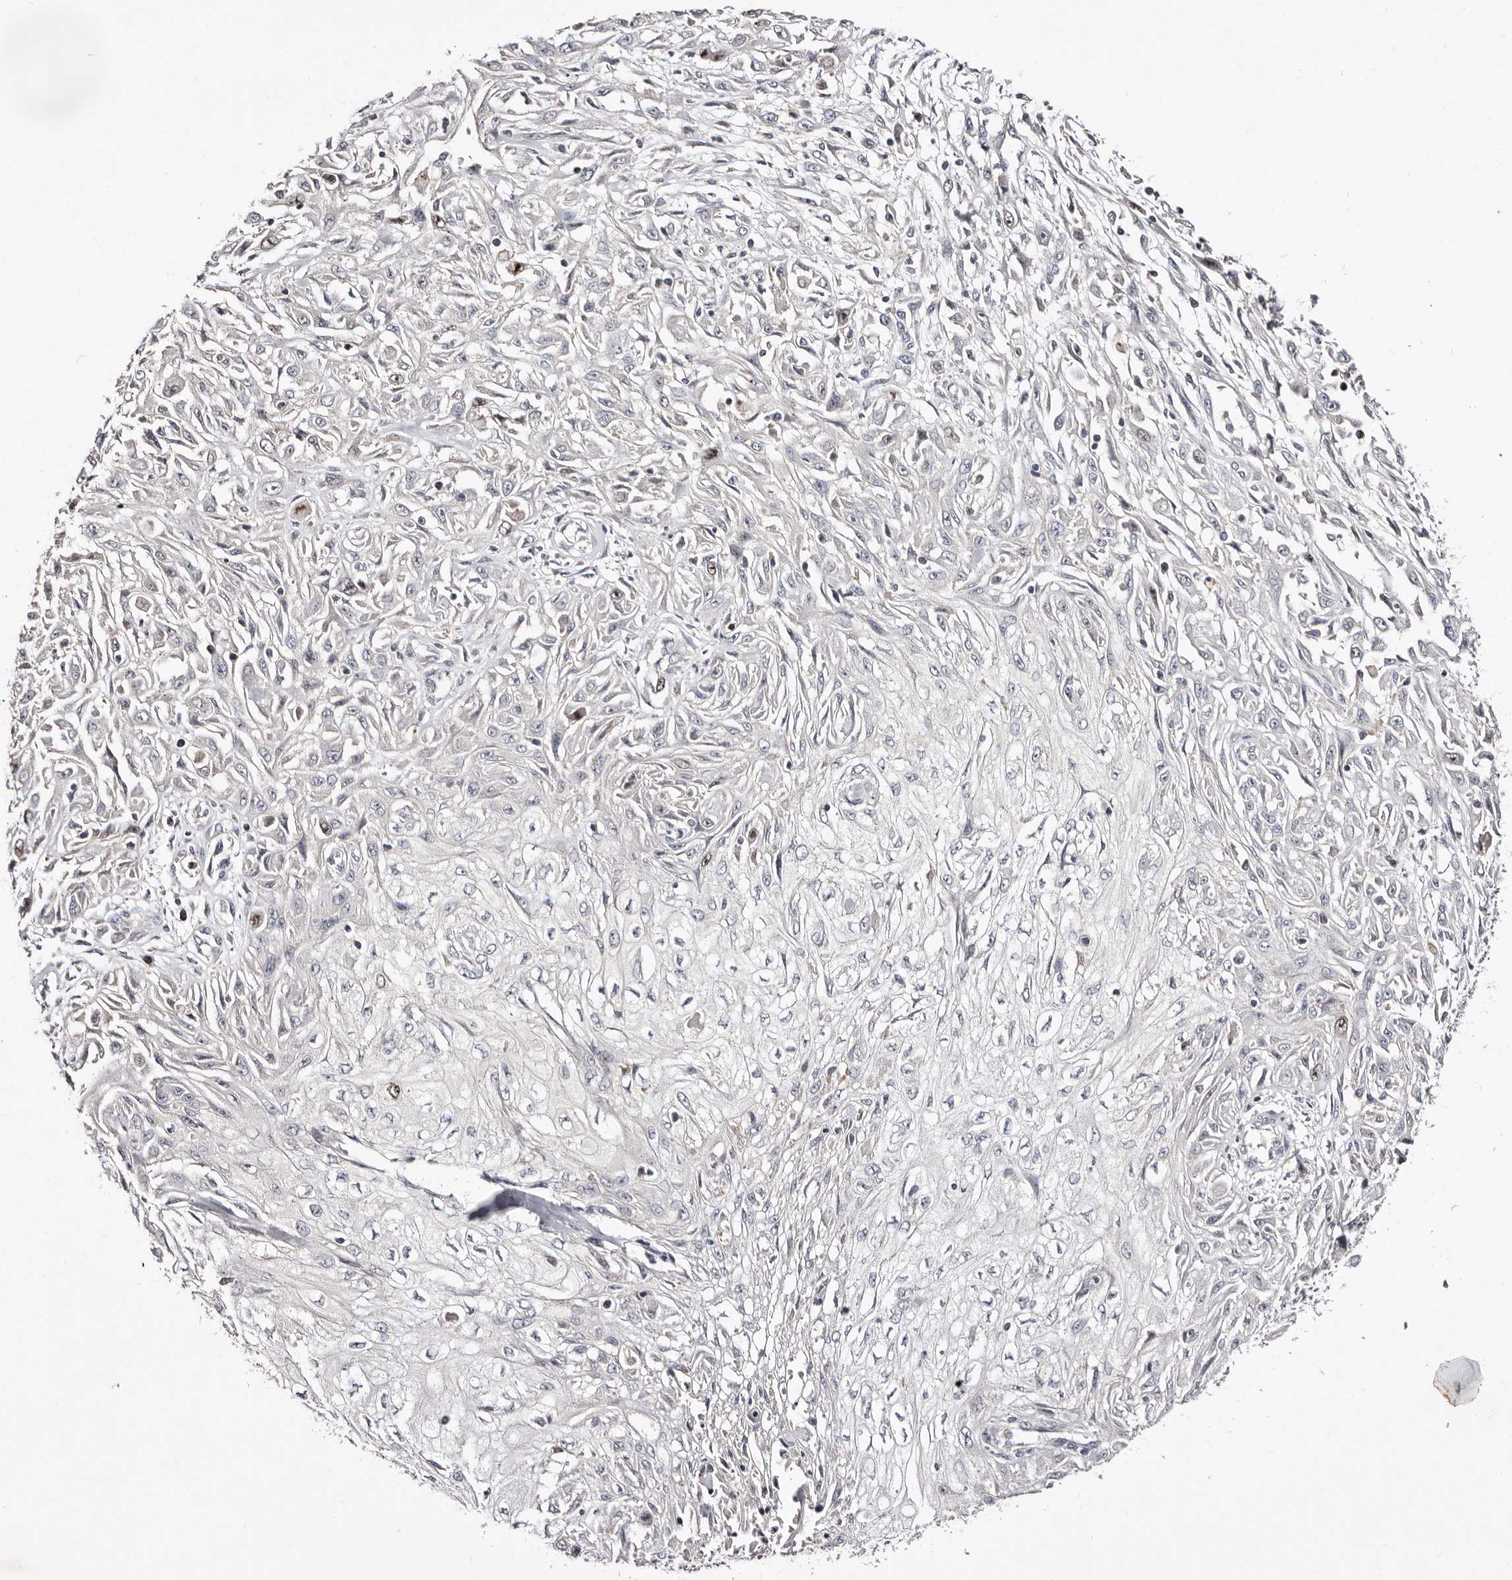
{"staining": {"intensity": "negative", "quantity": "none", "location": "none"}, "tissue": "skin cancer", "cell_type": "Tumor cells", "image_type": "cancer", "snomed": [{"axis": "morphology", "description": "Squamous cell carcinoma, NOS"}, {"axis": "morphology", "description": "Squamous cell carcinoma, metastatic, NOS"}, {"axis": "topography", "description": "Skin"}, {"axis": "topography", "description": "Lymph node"}], "caption": "Immunohistochemical staining of skin cancer (squamous cell carcinoma) demonstrates no significant expression in tumor cells.", "gene": "CDCA8", "patient": {"sex": "male", "age": 75}}